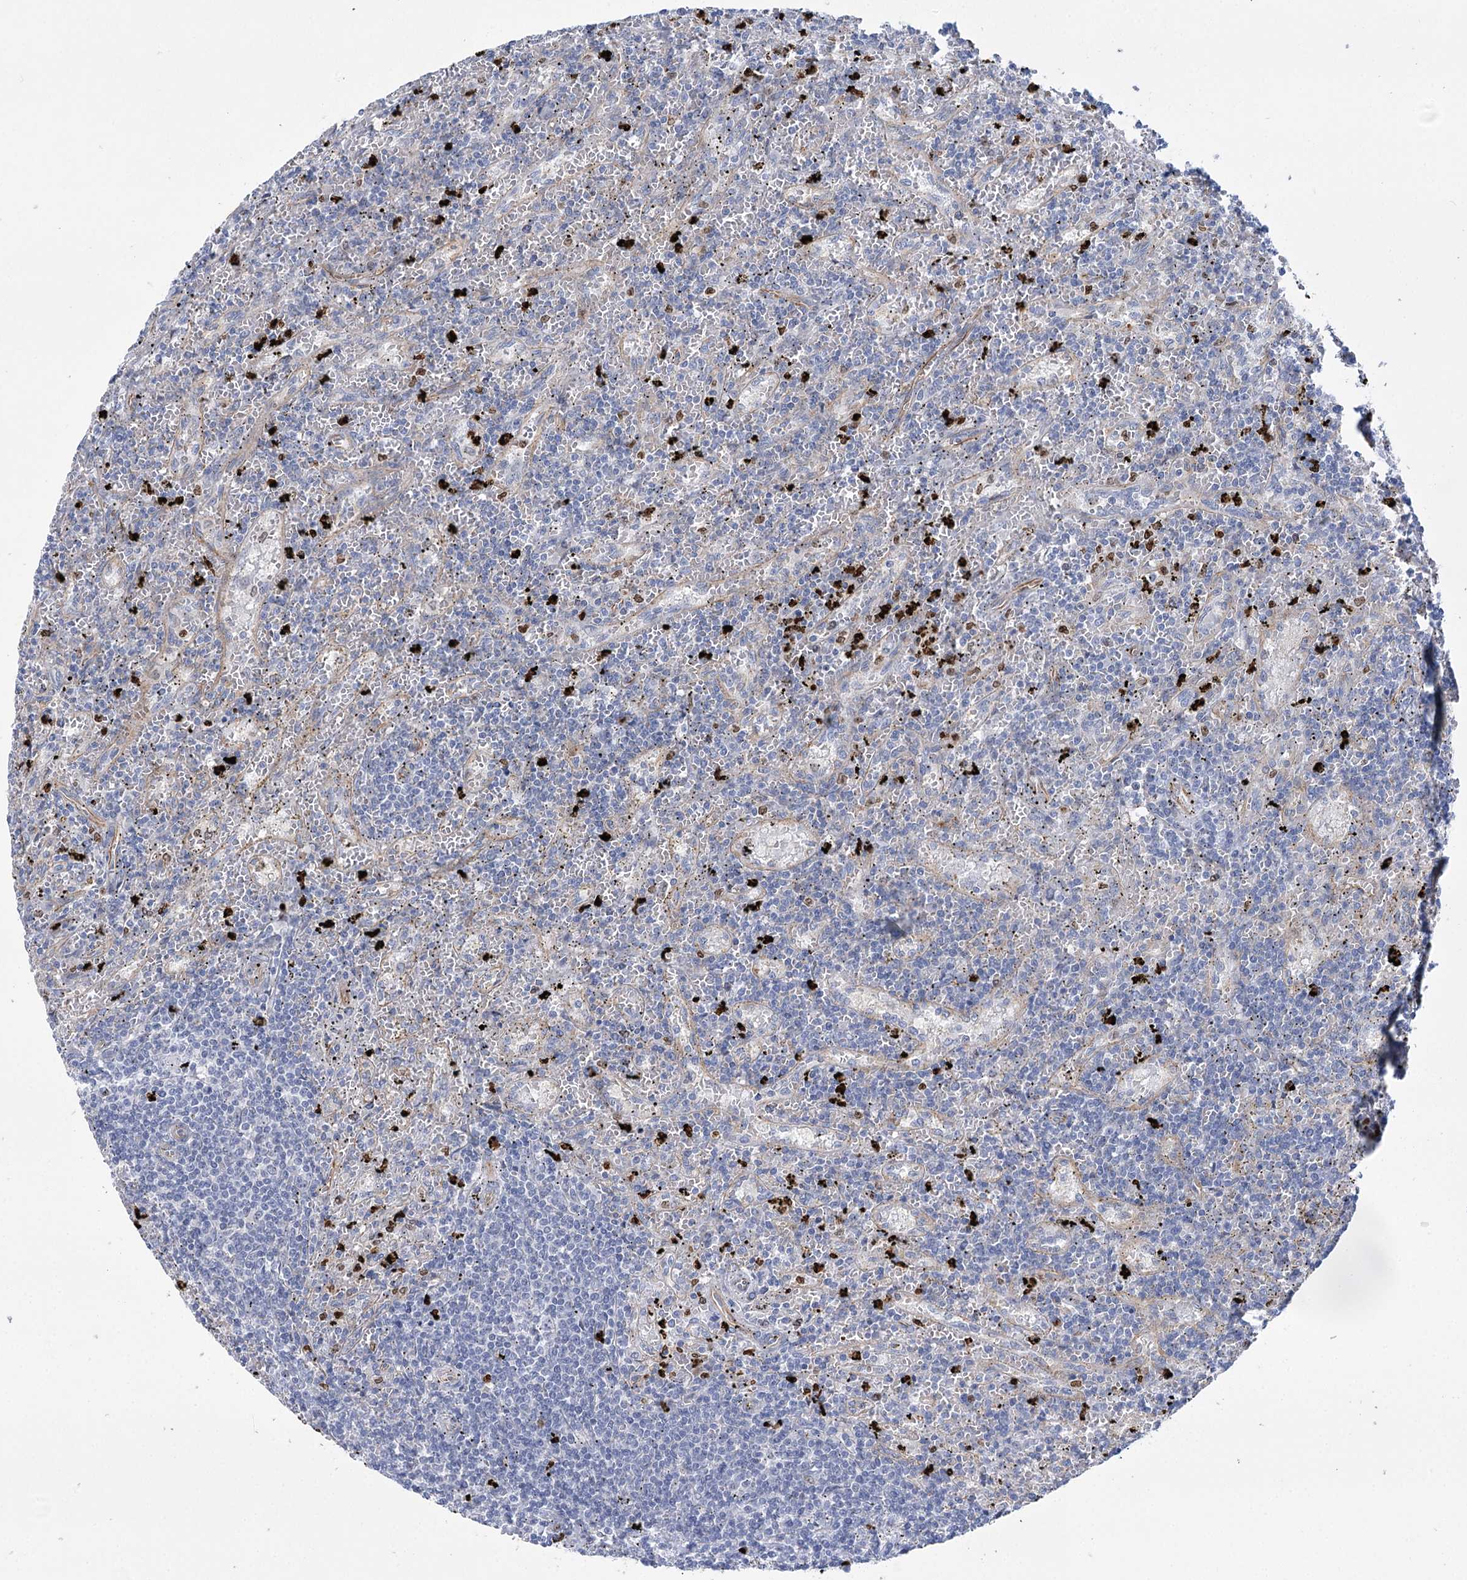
{"staining": {"intensity": "negative", "quantity": "none", "location": "none"}, "tissue": "lymphoma", "cell_type": "Tumor cells", "image_type": "cancer", "snomed": [{"axis": "morphology", "description": "Malignant lymphoma, non-Hodgkin's type, Low grade"}, {"axis": "topography", "description": "Spleen"}], "caption": "This histopathology image is of low-grade malignant lymphoma, non-Hodgkin's type stained with IHC to label a protein in brown with the nuclei are counter-stained blue. There is no staining in tumor cells.", "gene": "THAP6", "patient": {"sex": "male", "age": 76}}